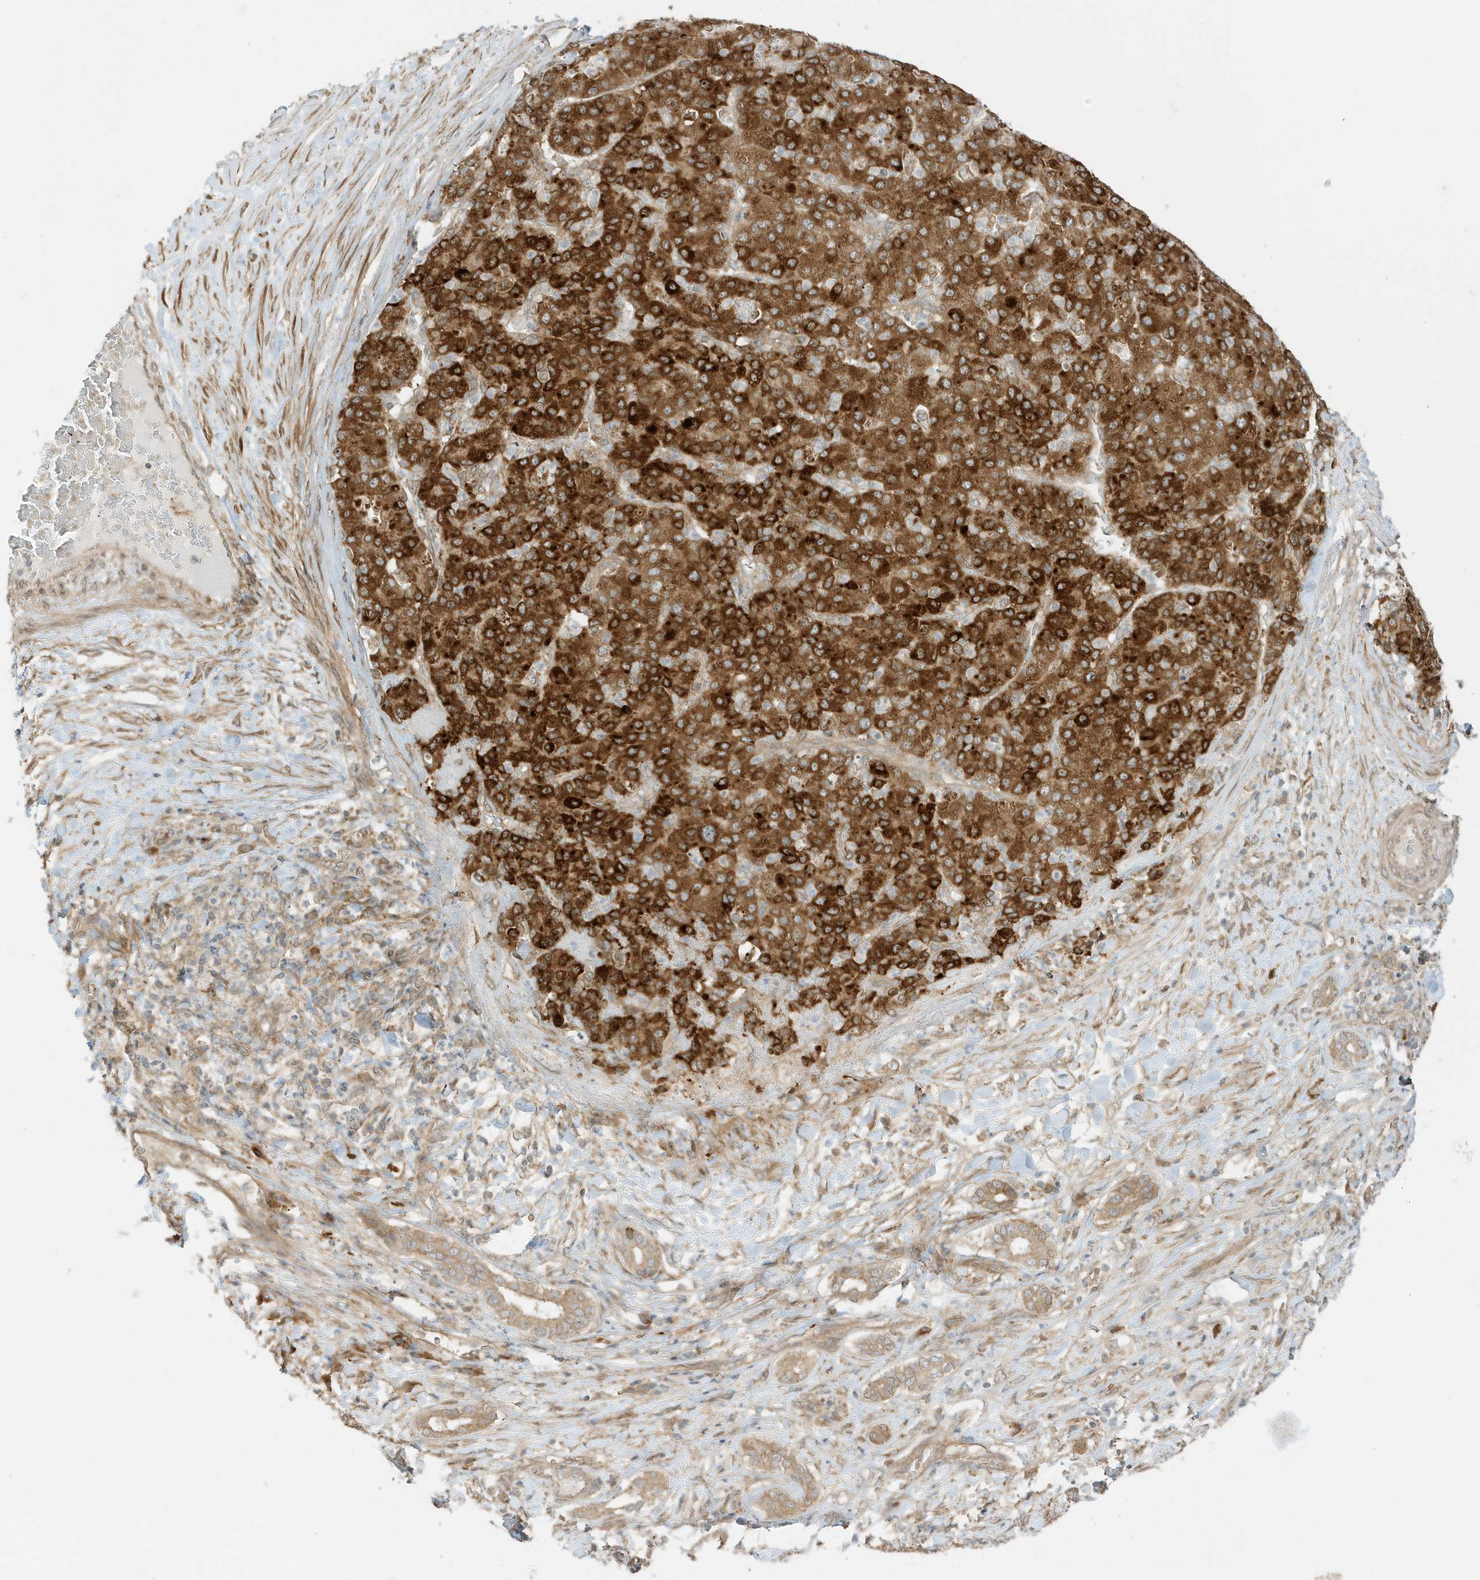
{"staining": {"intensity": "strong", "quantity": ">75%", "location": "cytoplasmic/membranous"}, "tissue": "liver cancer", "cell_type": "Tumor cells", "image_type": "cancer", "snomed": [{"axis": "morphology", "description": "Carcinoma, Hepatocellular, NOS"}, {"axis": "topography", "description": "Liver"}], "caption": "Tumor cells demonstrate high levels of strong cytoplasmic/membranous staining in approximately >75% of cells in liver cancer (hepatocellular carcinoma).", "gene": "SCARF2", "patient": {"sex": "male", "age": 65}}